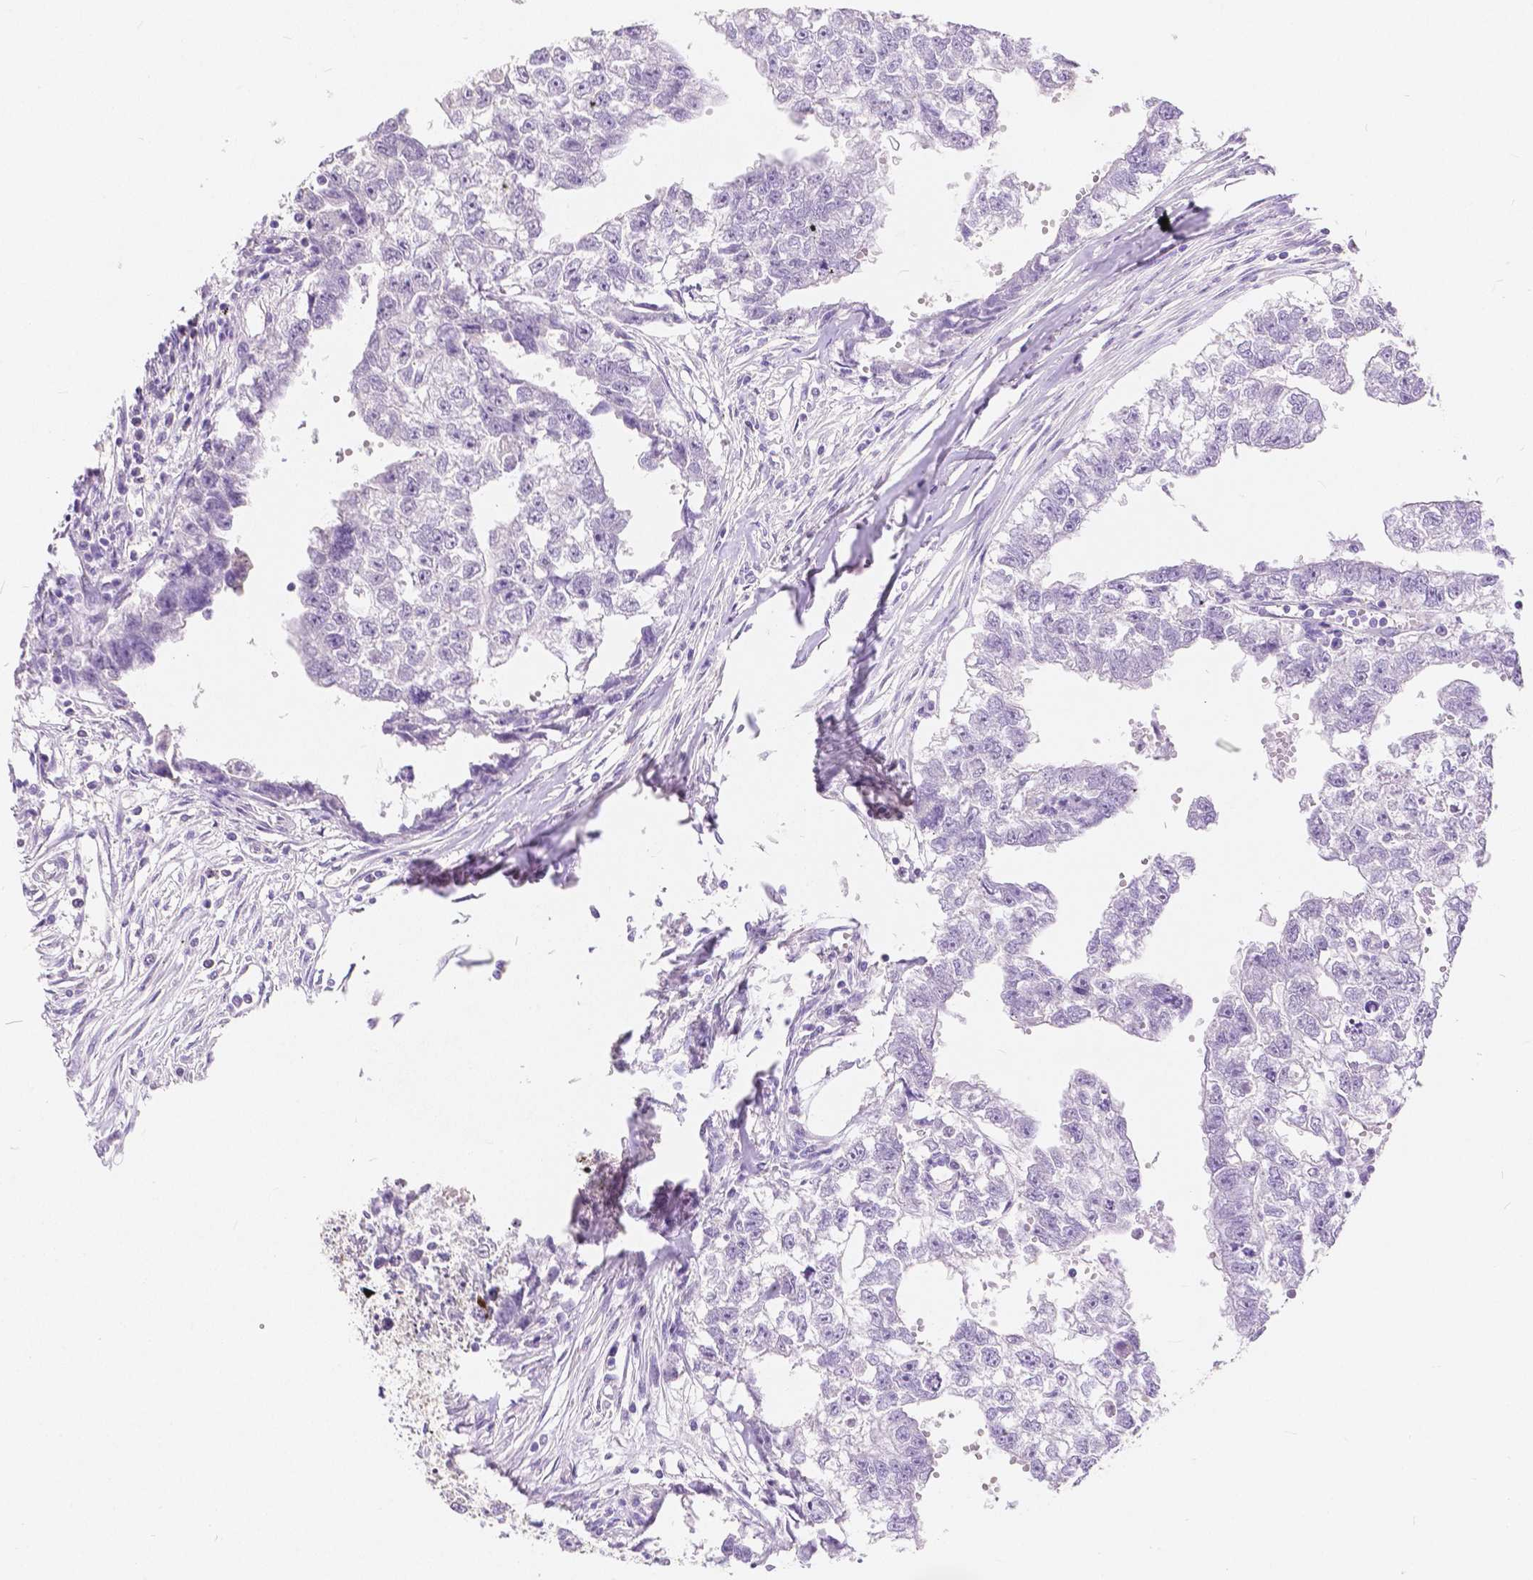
{"staining": {"intensity": "negative", "quantity": "none", "location": "none"}, "tissue": "testis cancer", "cell_type": "Tumor cells", "image_type": "cancer", "snomed": [{"axis": "morphology", "description": "Carcinoma, Embryonal, NOS"}, {"axis": "morphology", "description": "Teratoma, malignant, NOS"}, {"axis": "topography", "description": "Testis"}], "caption": "IHC histopathology image of neoplastic tissue: human testis cancer stained with DAB shows no significant protein expression in tumor cells.", "gene": "HNF1B", "patient": {"sex": "male", "age": 44}}